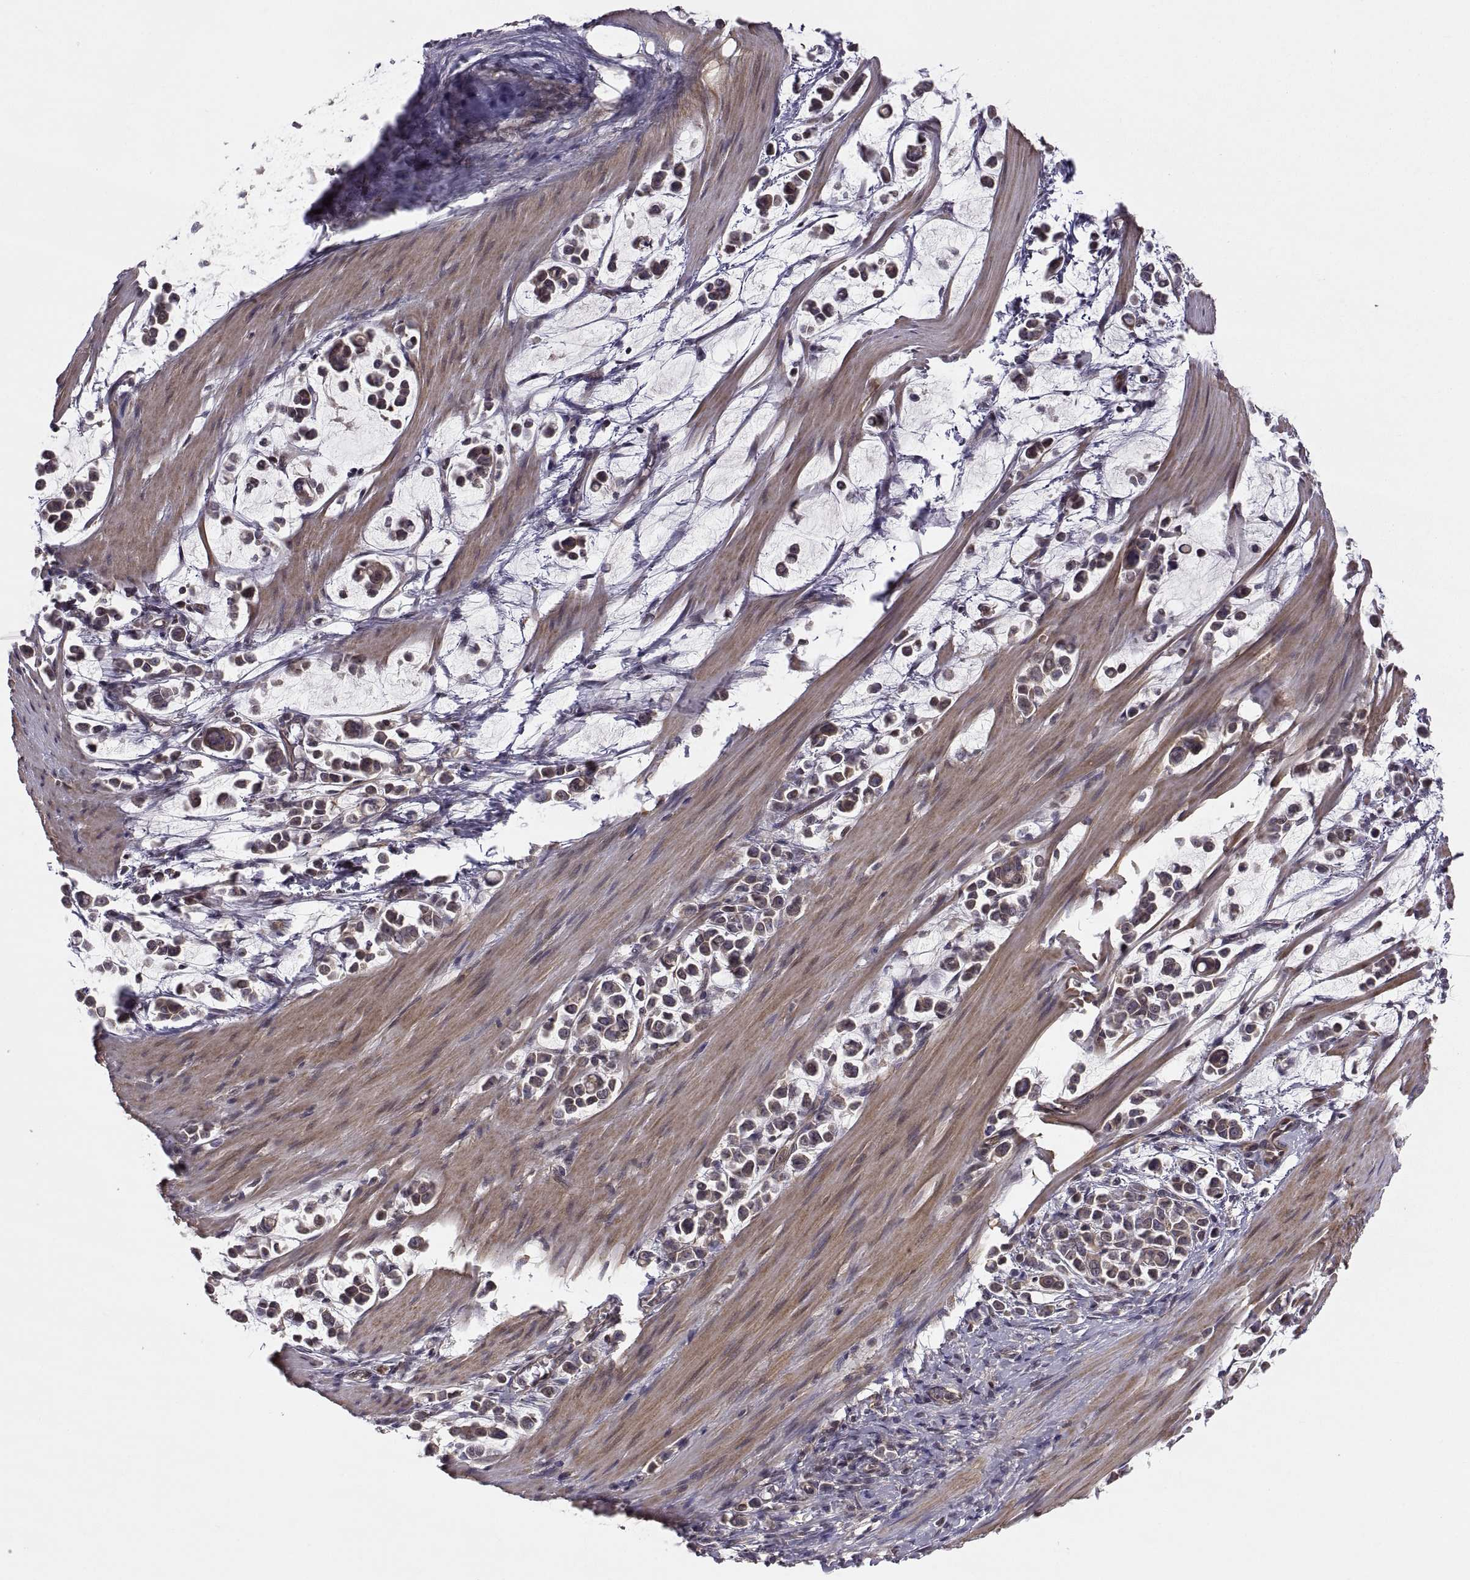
{"staining": {"intensity": "moderate", "quantity": "<25%", "location": "cytoplasmic/membranous"}, "tissue": "stomach cancer", "cell_type": "Tumor cells", "image_type": "cancer", "snomed": [{"axis": "morphology", "description": "Adenocarcinoma, NOS"}, {"axis": "topography", "description": "Stomach"}], "caption": "A histopathology image of stomach cancer (adenocarcinoma) stained for a protein shows moderate cytoplasmic/membranous brown staining in tumor cells.", "gene": "ABL2", "patient": {"sex": "male", "age": 82}}